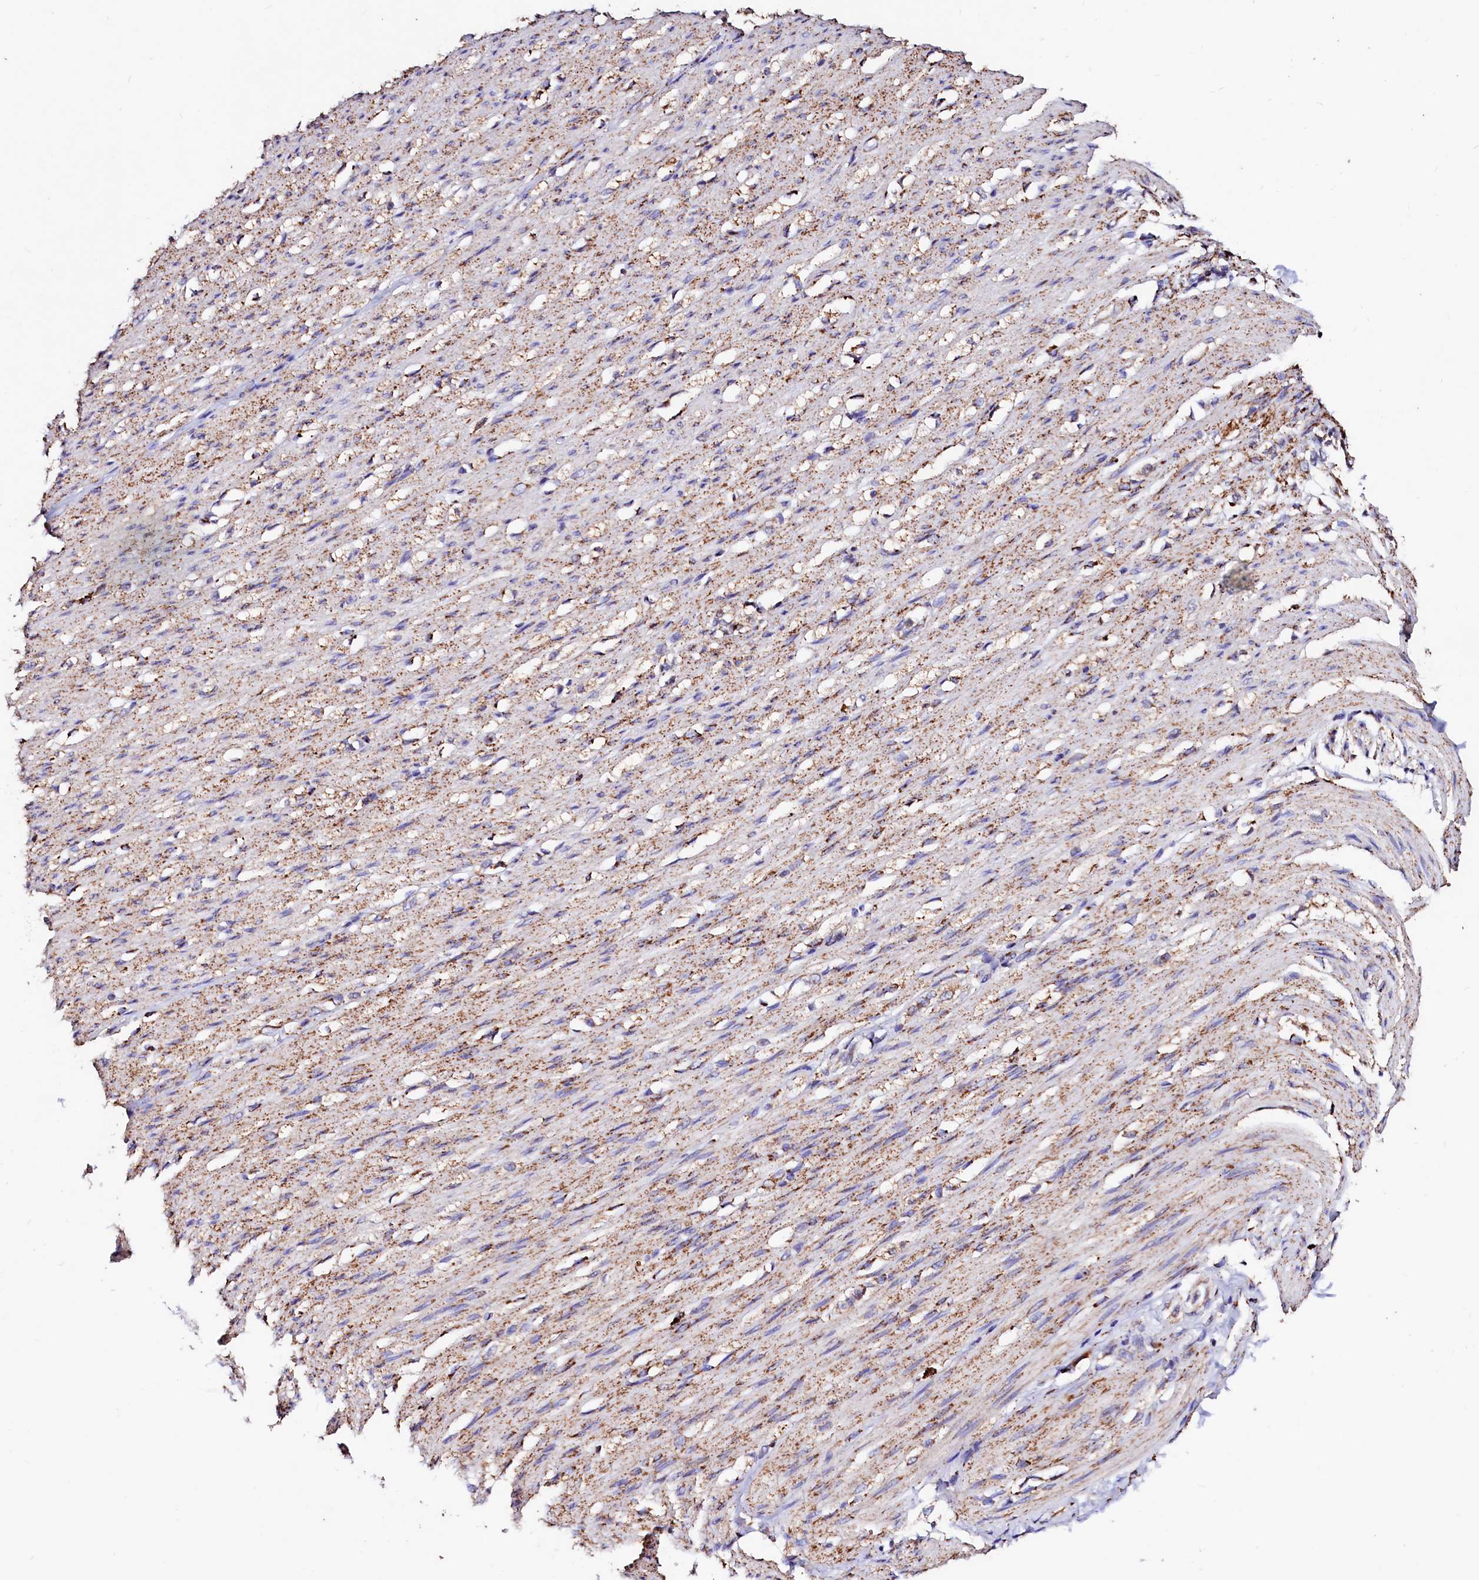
{"staining": {"intensity": "strong", "quantity": ">75%", "location": "cytoplasmic/membranous"}, "tissue": "smooth muscle", "cell_type": "Smooth muscle cells", "image_type": "normal", "snomed": [{"axis": "morphology", "description": "Normal tissue, NOS"}, {"axis": "morphology", "description": "Adenocarcinoma, NOS"}, {"axis": "topography", "description": "Colon"}, {"axis": "topography", "description": "Peripheral nerve tissue"}], "caption": "IHC (DAB) staining of unremarkable human smooth muscle demonstrates strong cytoplasmic/membranous protein expression in about >75% of smooth muscle cells.", "gene": "MAOB", "patient": {"sex": "male", "age": 14}}